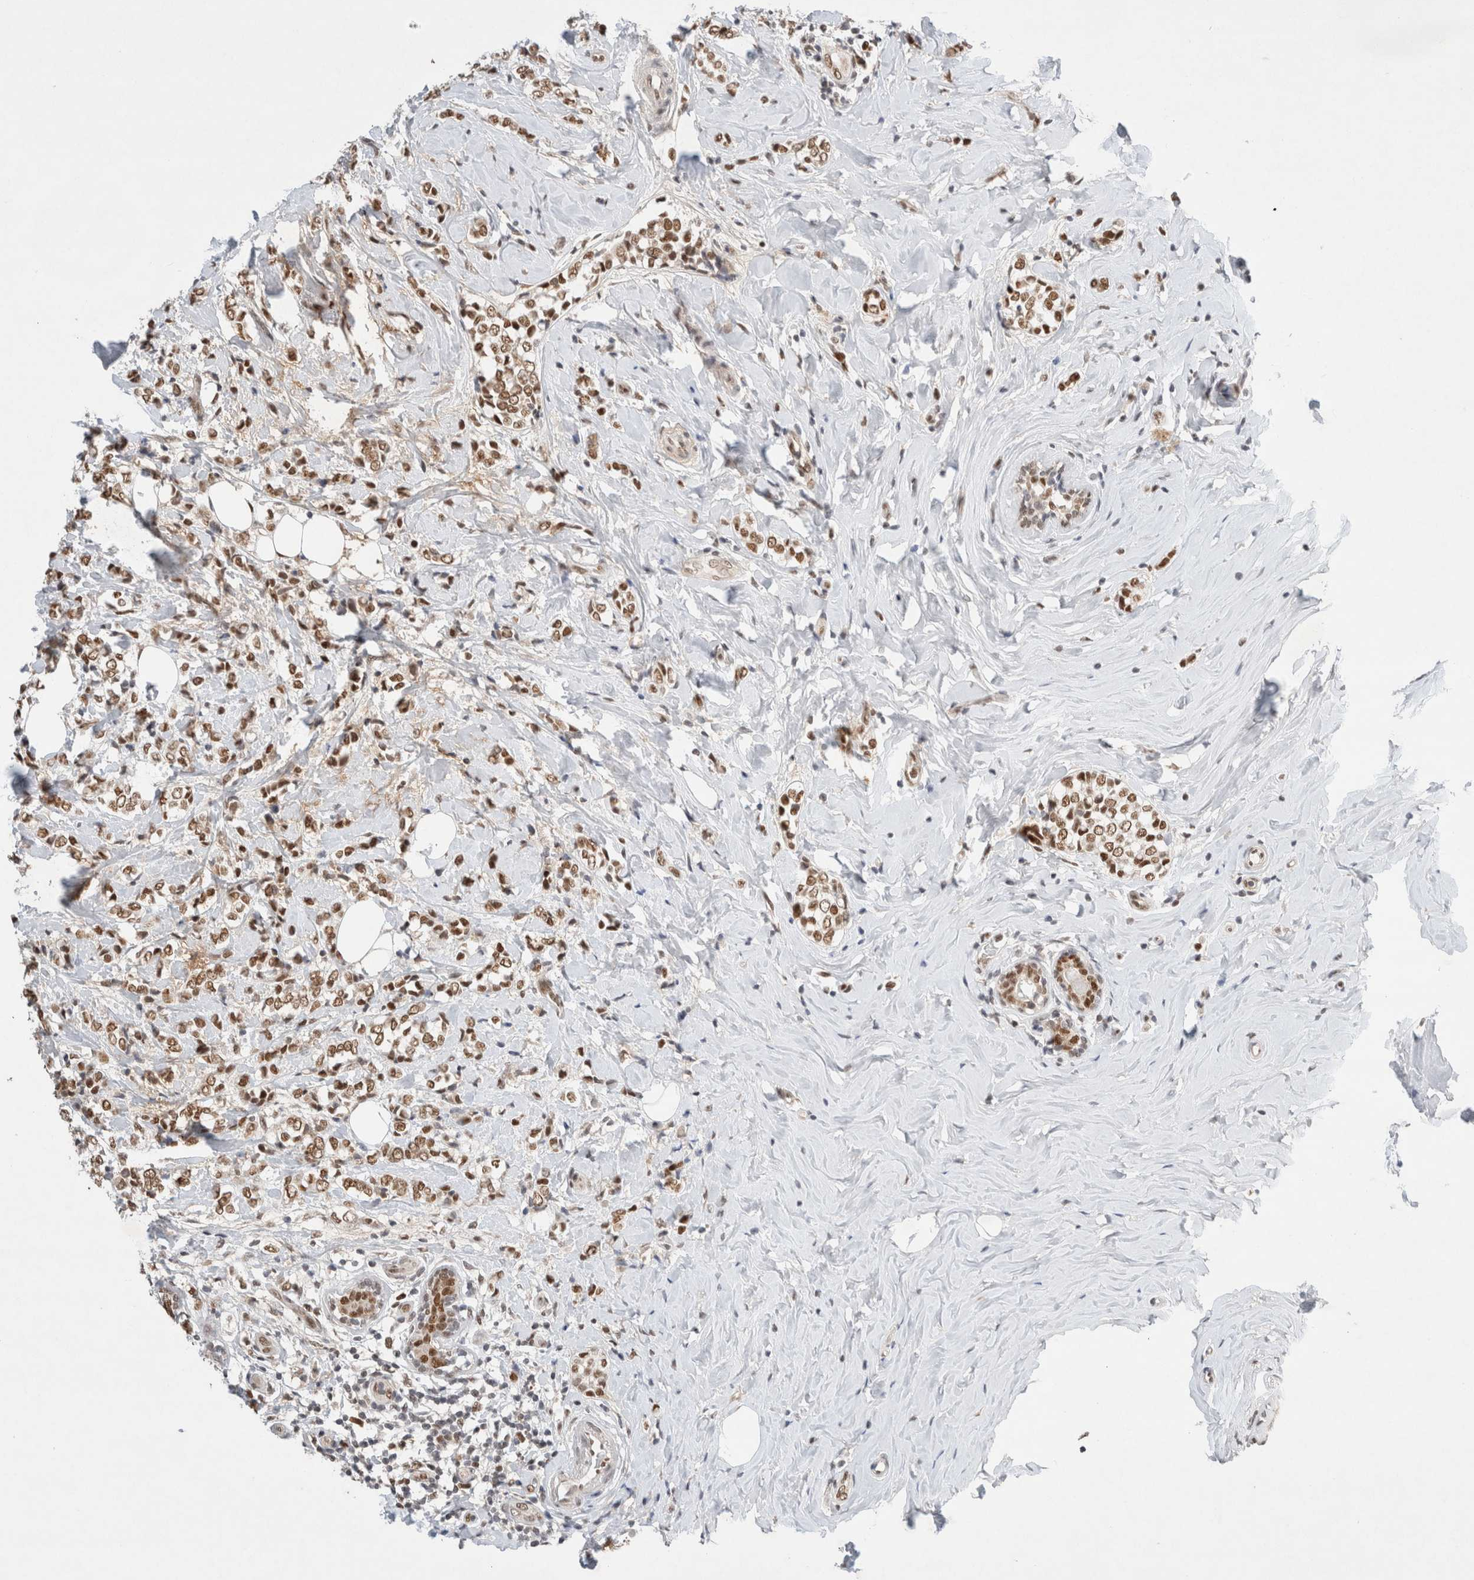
{"staining": {"intensity": "moderate", "quantity": ">75%", "location": "nuclear"}, "tissue": "breast cancer", "cell_type": "Tumor cells", "image_type": "cancer", "snomed": [{"axis": "morphology", "description": "Normal tissue, NOS"}, {"axis": "morphology", "description": "Lobular carcinoma"}, {"axis": "topography", "description": "Breast"}], "caption": "Immunohistochemistry micrograph of neoplastic tissue: human breast cancer stained using IHC demonstrates medium levels of moderate protein expression localized specifically in the nuclear of tumor cells, appearing as a nuclear brown color.", "gene": "GTF2I", "patient": {"sex": "female", "age": 47}}